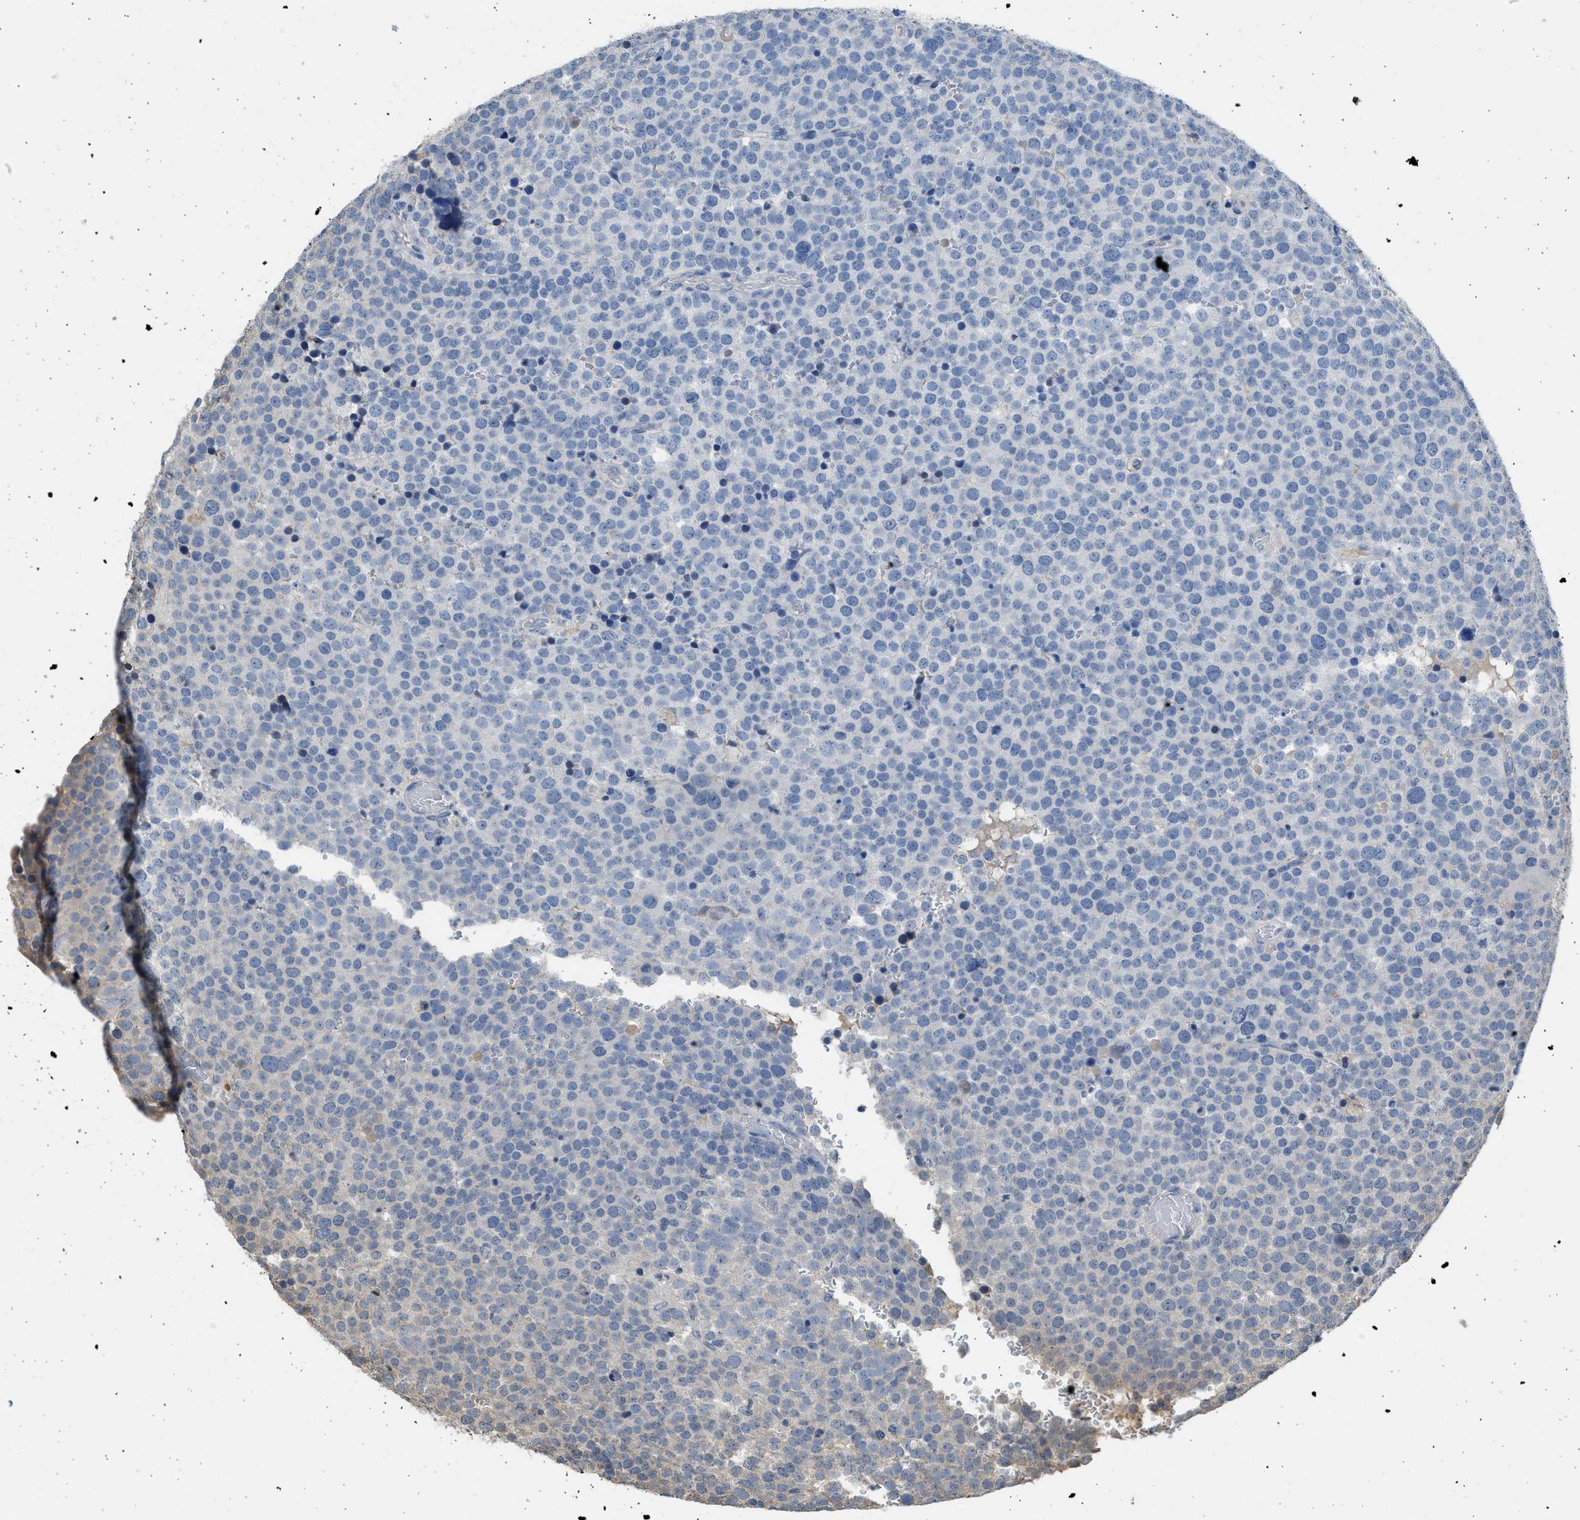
{"staining": {"intensity": "negative", "quantity": "none", "location": "none"}, "tissue": "testis cancer", "cell_type": "Tumor cells", "image_type": "cancer", "snomed": [{"axis": "morphology", "description": "Normal tissue, NOS"}, {"axis": "morphology", "description": "Seminoma, NOS"}, {"axis": "topography", "description": "Testis"}], "caption": "This is a photomicrograph of IHC staining of testis cancer, which shows no staining in tumor cells.", "gene": "SULT2A1", "patient": {"sex": "male", "age": 71}}